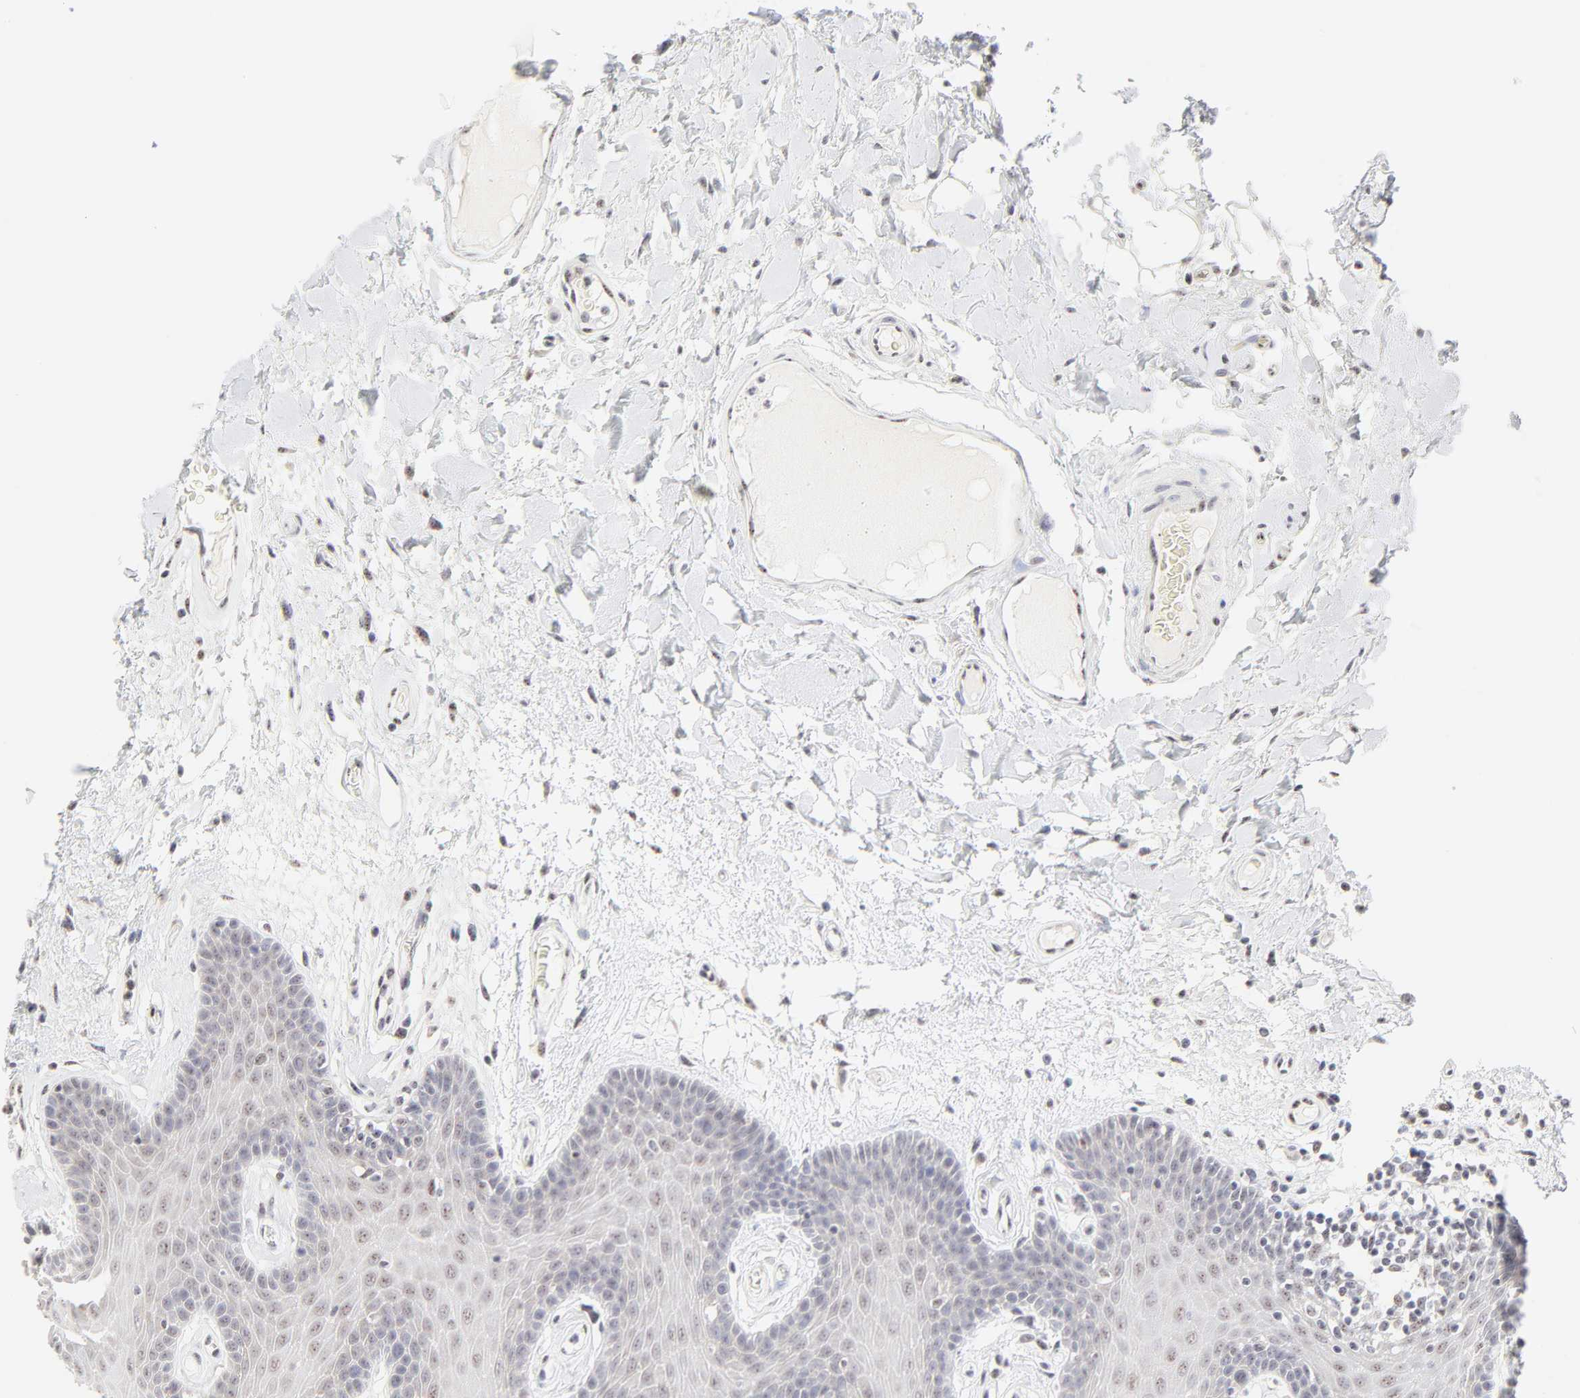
{"staining": {"intensity": "weak", "quantity": "<25%", "location": "nuclear"}, "tissue": "oral mucosa", "cell_type": "Squamous epithelial cells", "image_type": "normal", "snomed": [{"axis": "morphology", "description": "Normal tissue, NOS"}, {"axis": "morphology", "description": "Squamous cell carcinoma, NOS"}, {"axis": "topography", "description": "Skeletal muscle"}, {"axis": "topography", "description": "Oral tissue"}, {"axis": "topography", "description": "Head-Neck"}], "caption": "DAB (3,3'-diaminobenzidine) immunohistochemical staining of unremarkable human oral mucosa demonstrates no significant staining in squamous epithelial cells.", "gene": "NFIL3", "patient": {"sex": "male", "age": 71}}